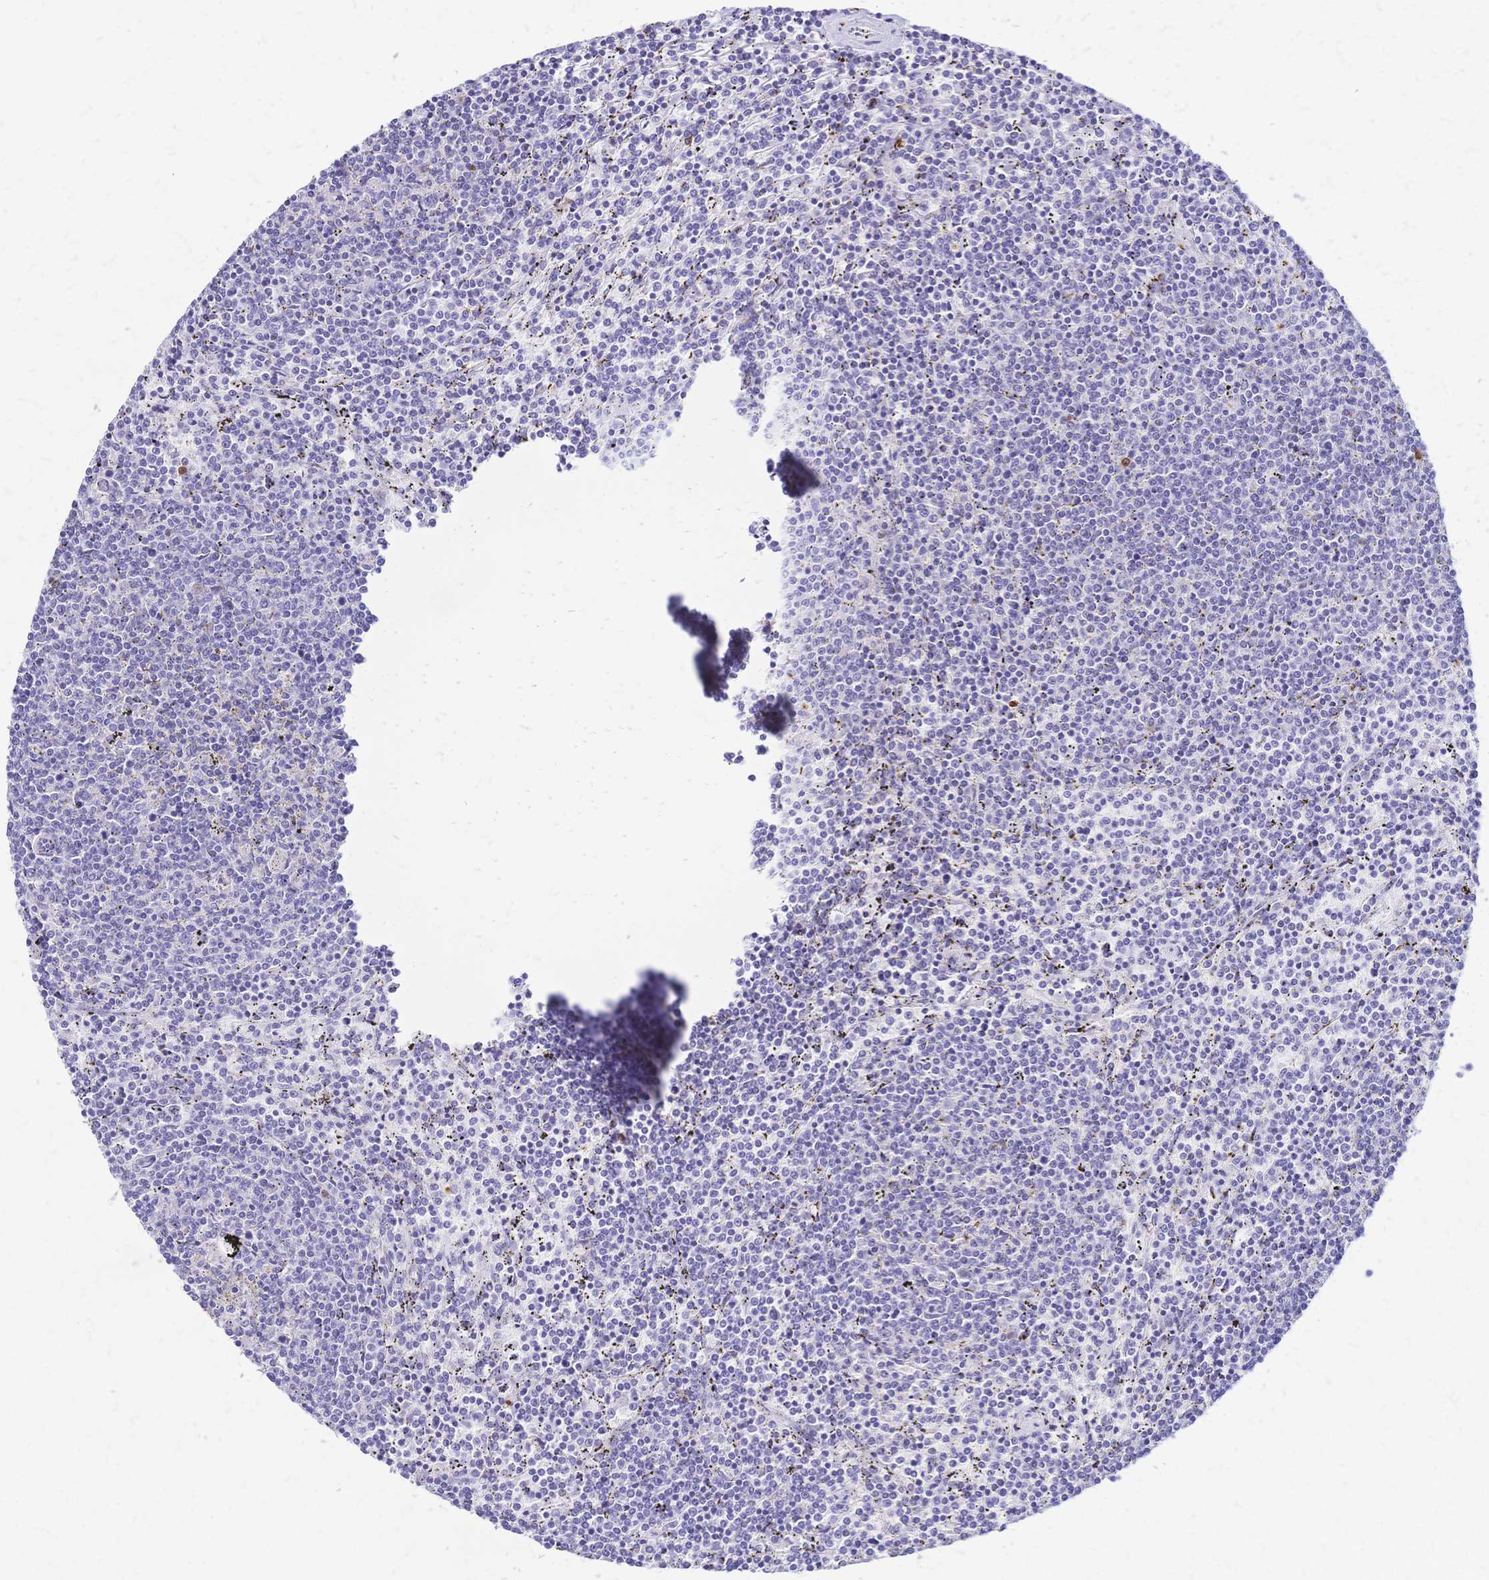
{"staining": {"intensity": "negative", "quantity": "none", "location": "none"}, "tissue": "lymphoma", "cell_type": "Tumor cells", "image_type": "cancer", "snomed": [{"axis": "morphology", "description": "Malignant lymphoma, non-Hodgkin's type, Low grade"}, {"axis": "topography", "description": "Spleen"}], "caption": "DAB immunohistochemical staining of malignant lymphoma, non-Hodgkin's type (low-grade) displays no significant expression in tumor cells. The staining is performed using DAB (3,3'-diaminobenzidine) brown chromogen with nuclei counter-stained in using hematoxylin.", "gene": "GRB7", "patient": {"sex": "female", "age": 50}}